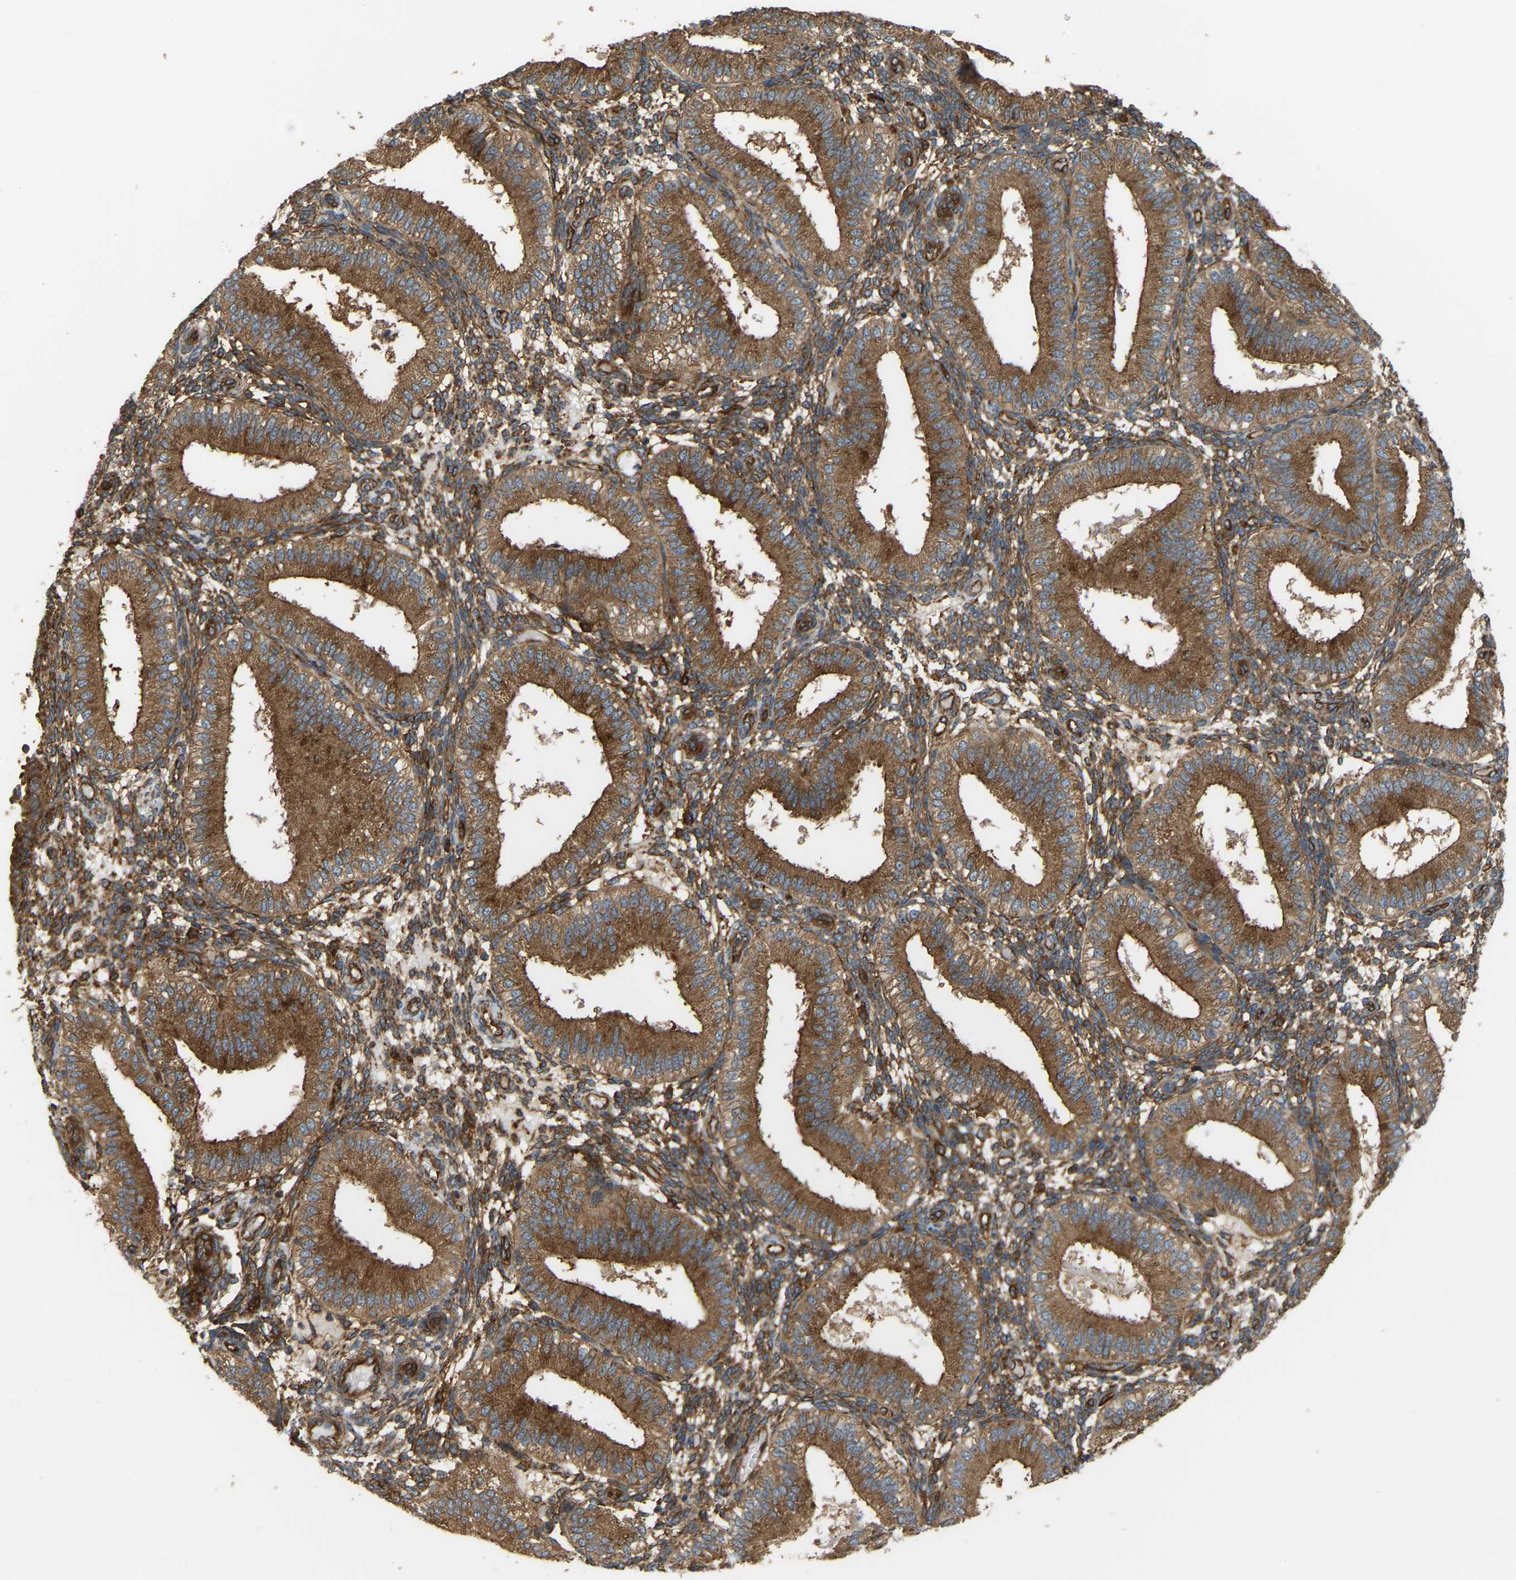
{"staining": {"intensity": "moderate", "quantity": "25%-75%", "location": "cytoplasmic/membranous"}, "tissue": "endometrium", "cell_type": "Cells in endometrial stroma", "image_type": "normal", "snomed": [{"axis": "morphology", "description": "Normal tissue, NOS"}, {"axis": "topography", "description": "Endometrium"}], "caption": "DAB immunohistochemical staining of benign endometrium displays moderate cytoplasmic/membranous protein positivity in approximately 25%-75% of cells in endometrial stroma. Nuclei are stained in blue.", "gene": "PICALM", "patient": {"sex": "female", "age": 39}}